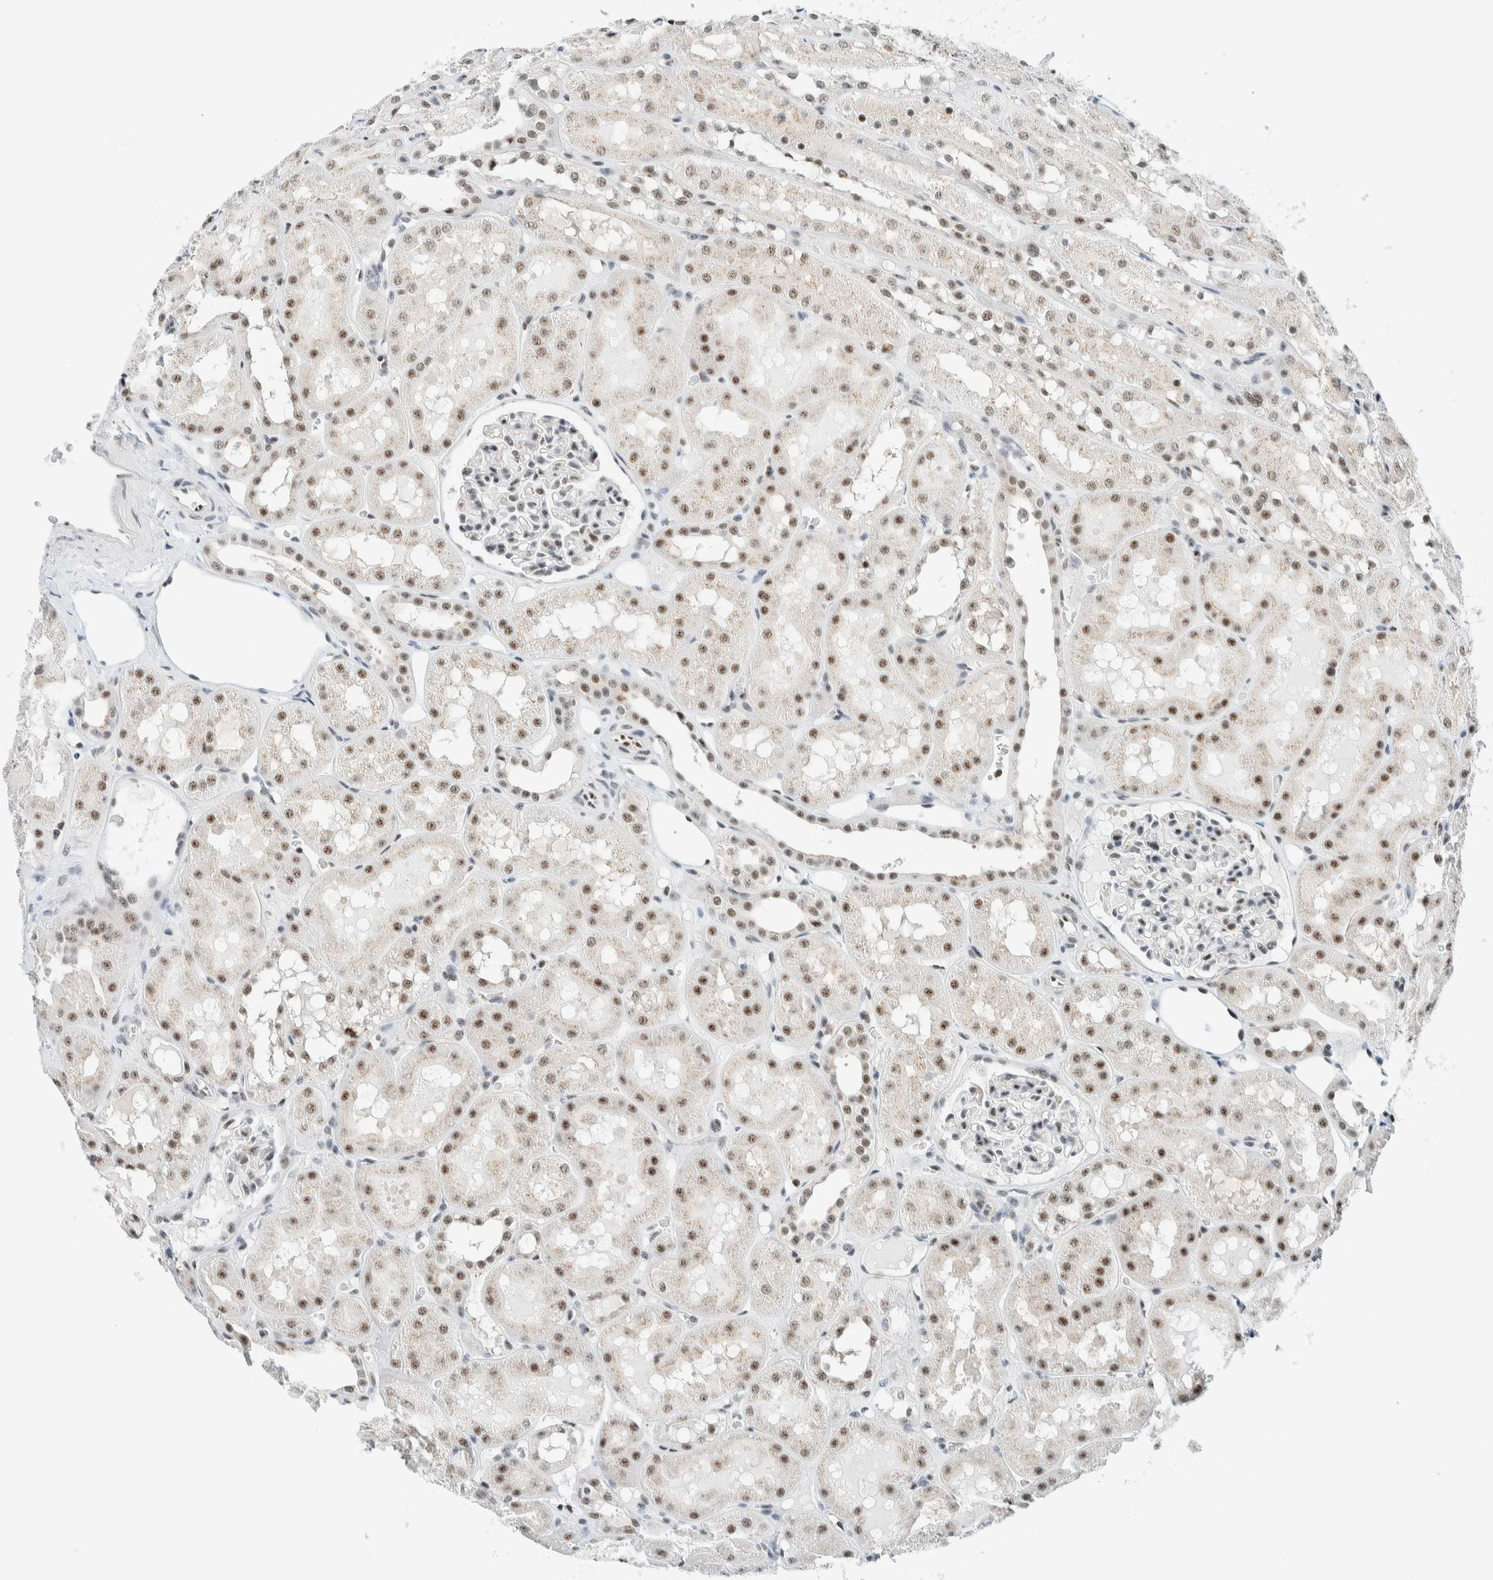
{"staining": {"intensity": "moderate", "quantity": "<25%", "location": "nuclear"}, "tissue": "kidney", "cell_type": "Cells in glomeruli", "image_type": "normal", "snomed": [{"axis": "morphology", "description": "Normal tissue, NOS"}, {"axis": "topography", "description": "Kidney"}, {"axis": "topography", "description": "Urinary bladder"}], "caption": "A brown stain highlights moderate nuclear expression of a protein in cells in glomeruli of unremarkable human kidney. The protein is shown in brown color, while the nuclei are stained blue.", "gene": "CYSRT1", "patient": {"sex": "male", "age": 16}}